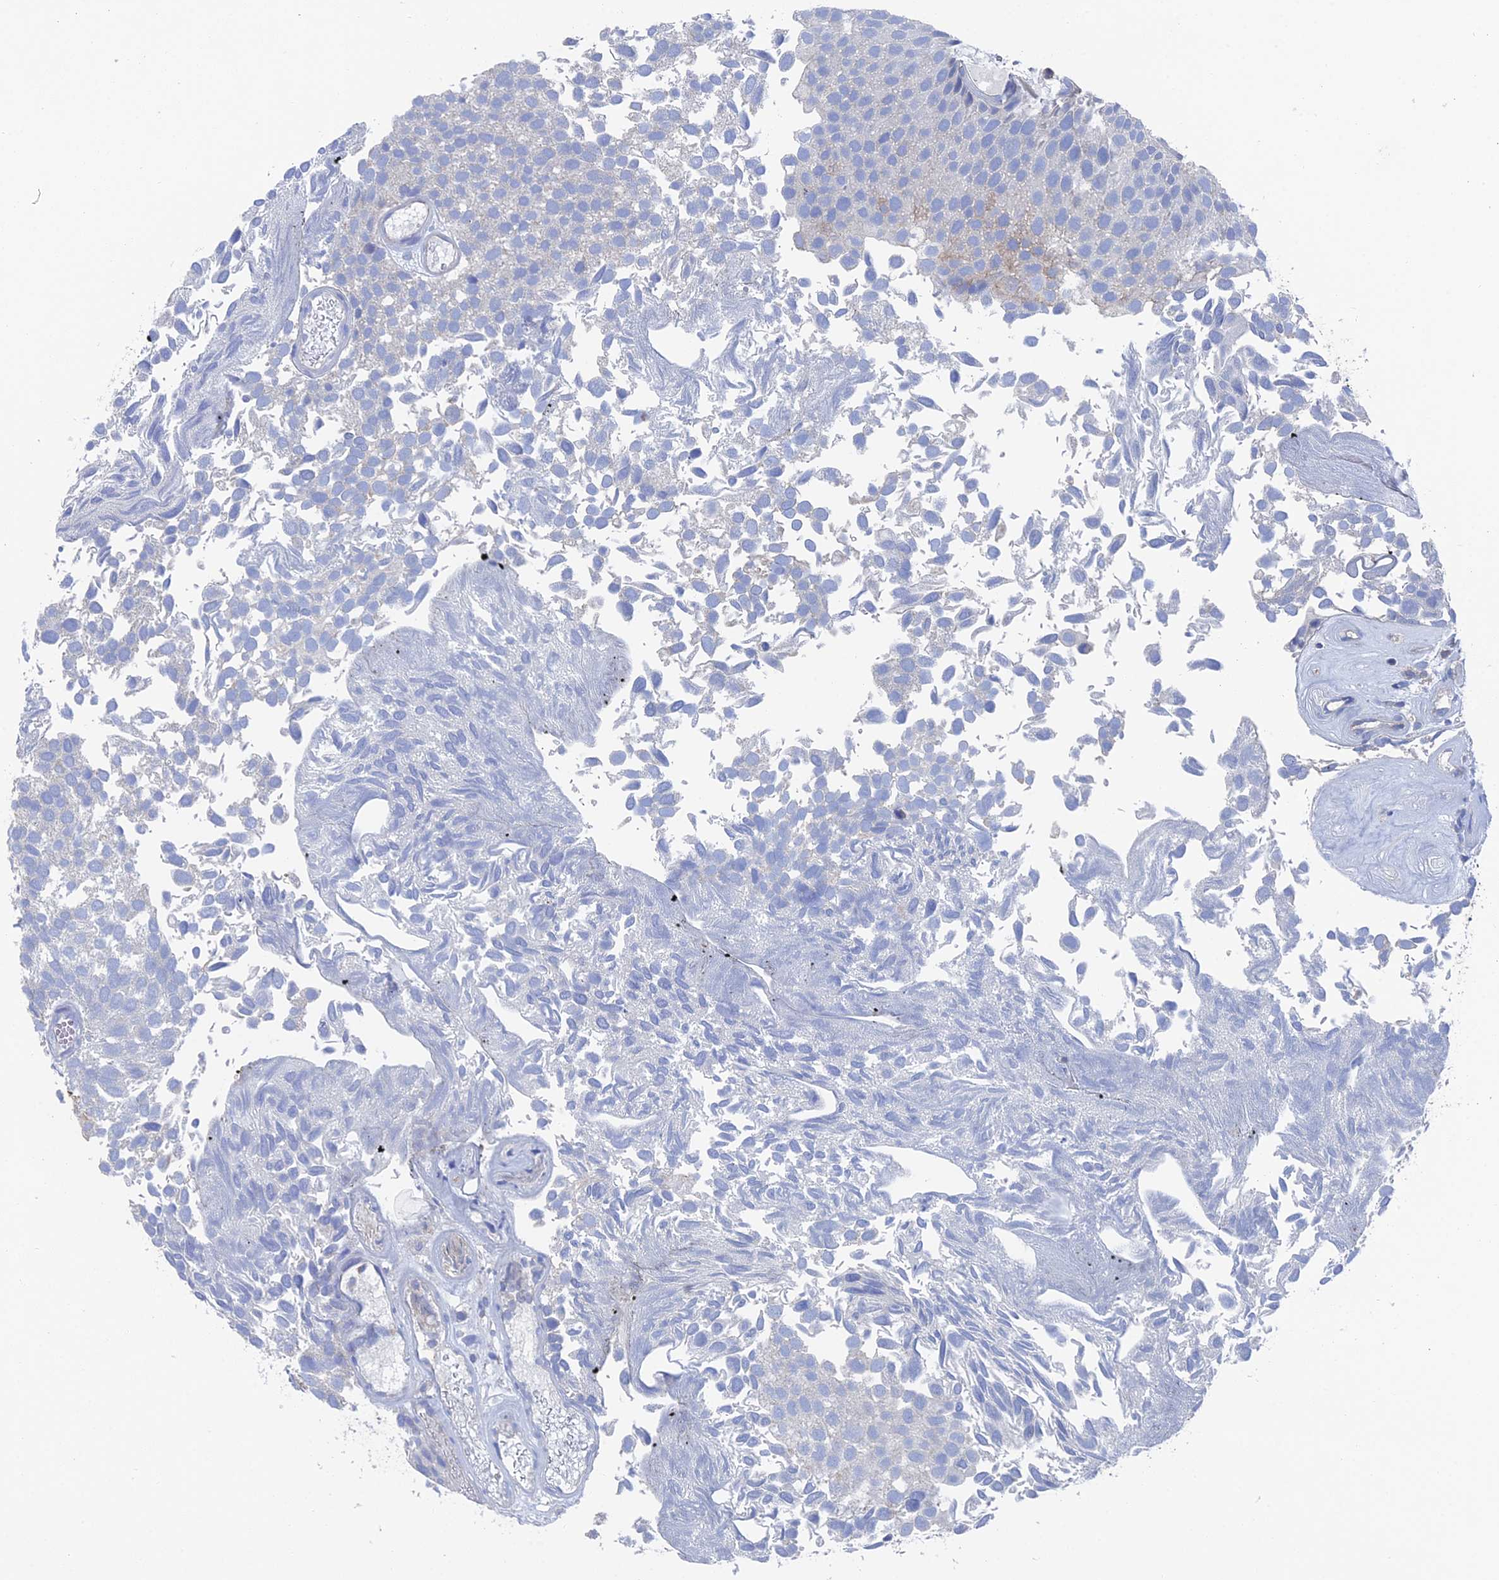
{"staining": {"intensity": "negative", "quantity": "none", "location": "none"}, "tissue": "urothelial cancer", "cell_type": "Tumor cells", "image_type": "cancer", "snomed": [{"axis": "morphology", "description": "Urothelial carcinoma, Low grade"}, {"axis": "topography", "description": "Urinary bladder"}], "caption": "An IHC micrograph of urothelial carcinoma (low-grade) is shown. There is no staining in tumor cells of urothelial carcinoma (low-grade).", "gene": "SNX11", "patient": {"sex": "male", "age": 89}}